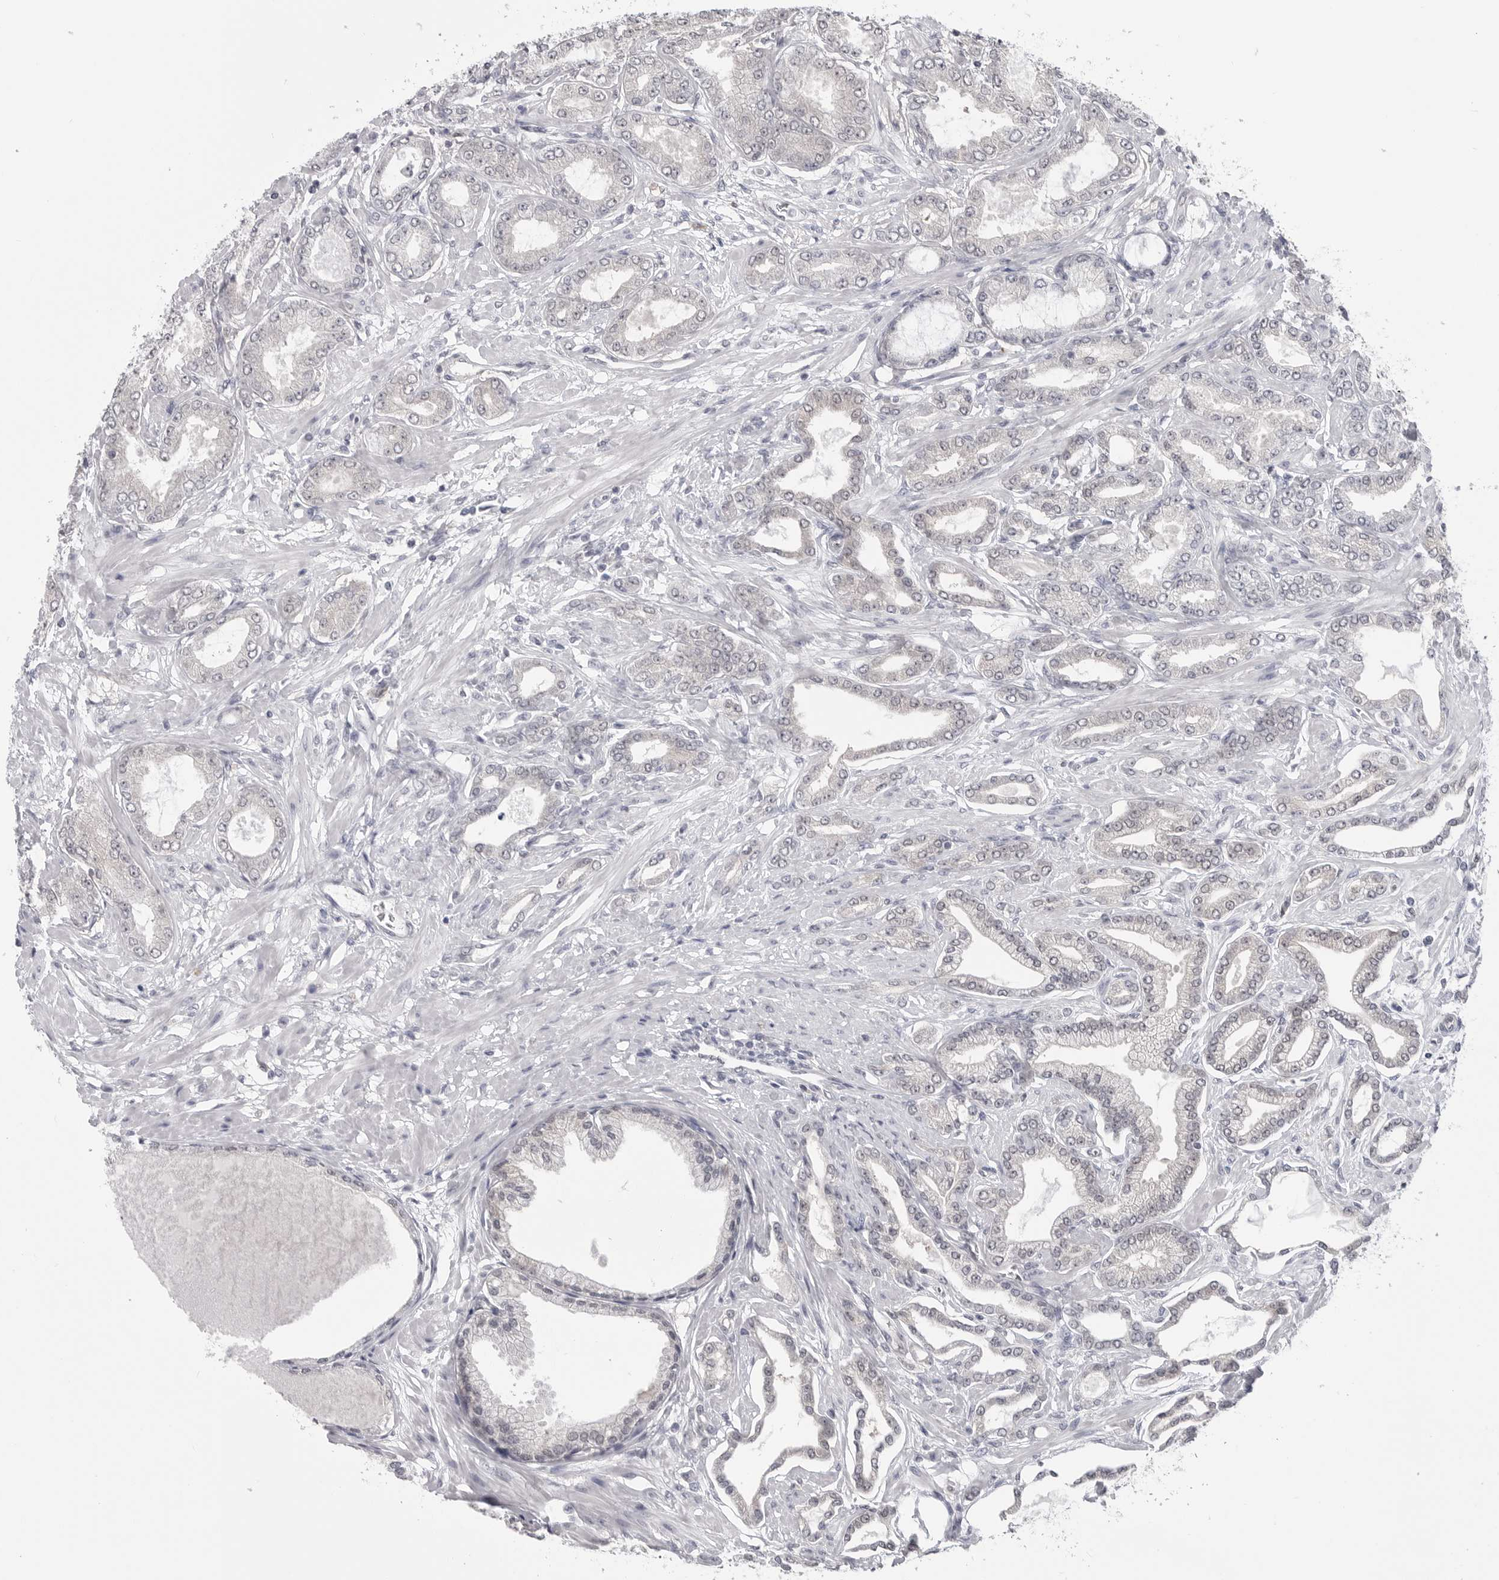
{"staining": {"intensity": "negative", "quantity": "none", "location": "none"}, "tissue": "prostate cancer", "cell_type": "Tumor cells", "image_type": "cancer", "snomed": [{"axis": "morphology", "description": "Adenocarcinoma, Low grade"}, {"axis": "topography", "description": "Prostate"}], "caption": "Human prostate cancer (adenocarcinoma (low-grade)) stained for a protein using immunohistochemistry demonstrates no positivity in tumor cells.", "gene": "PNPO", "patient": {"sex": "male", "age": 63}}